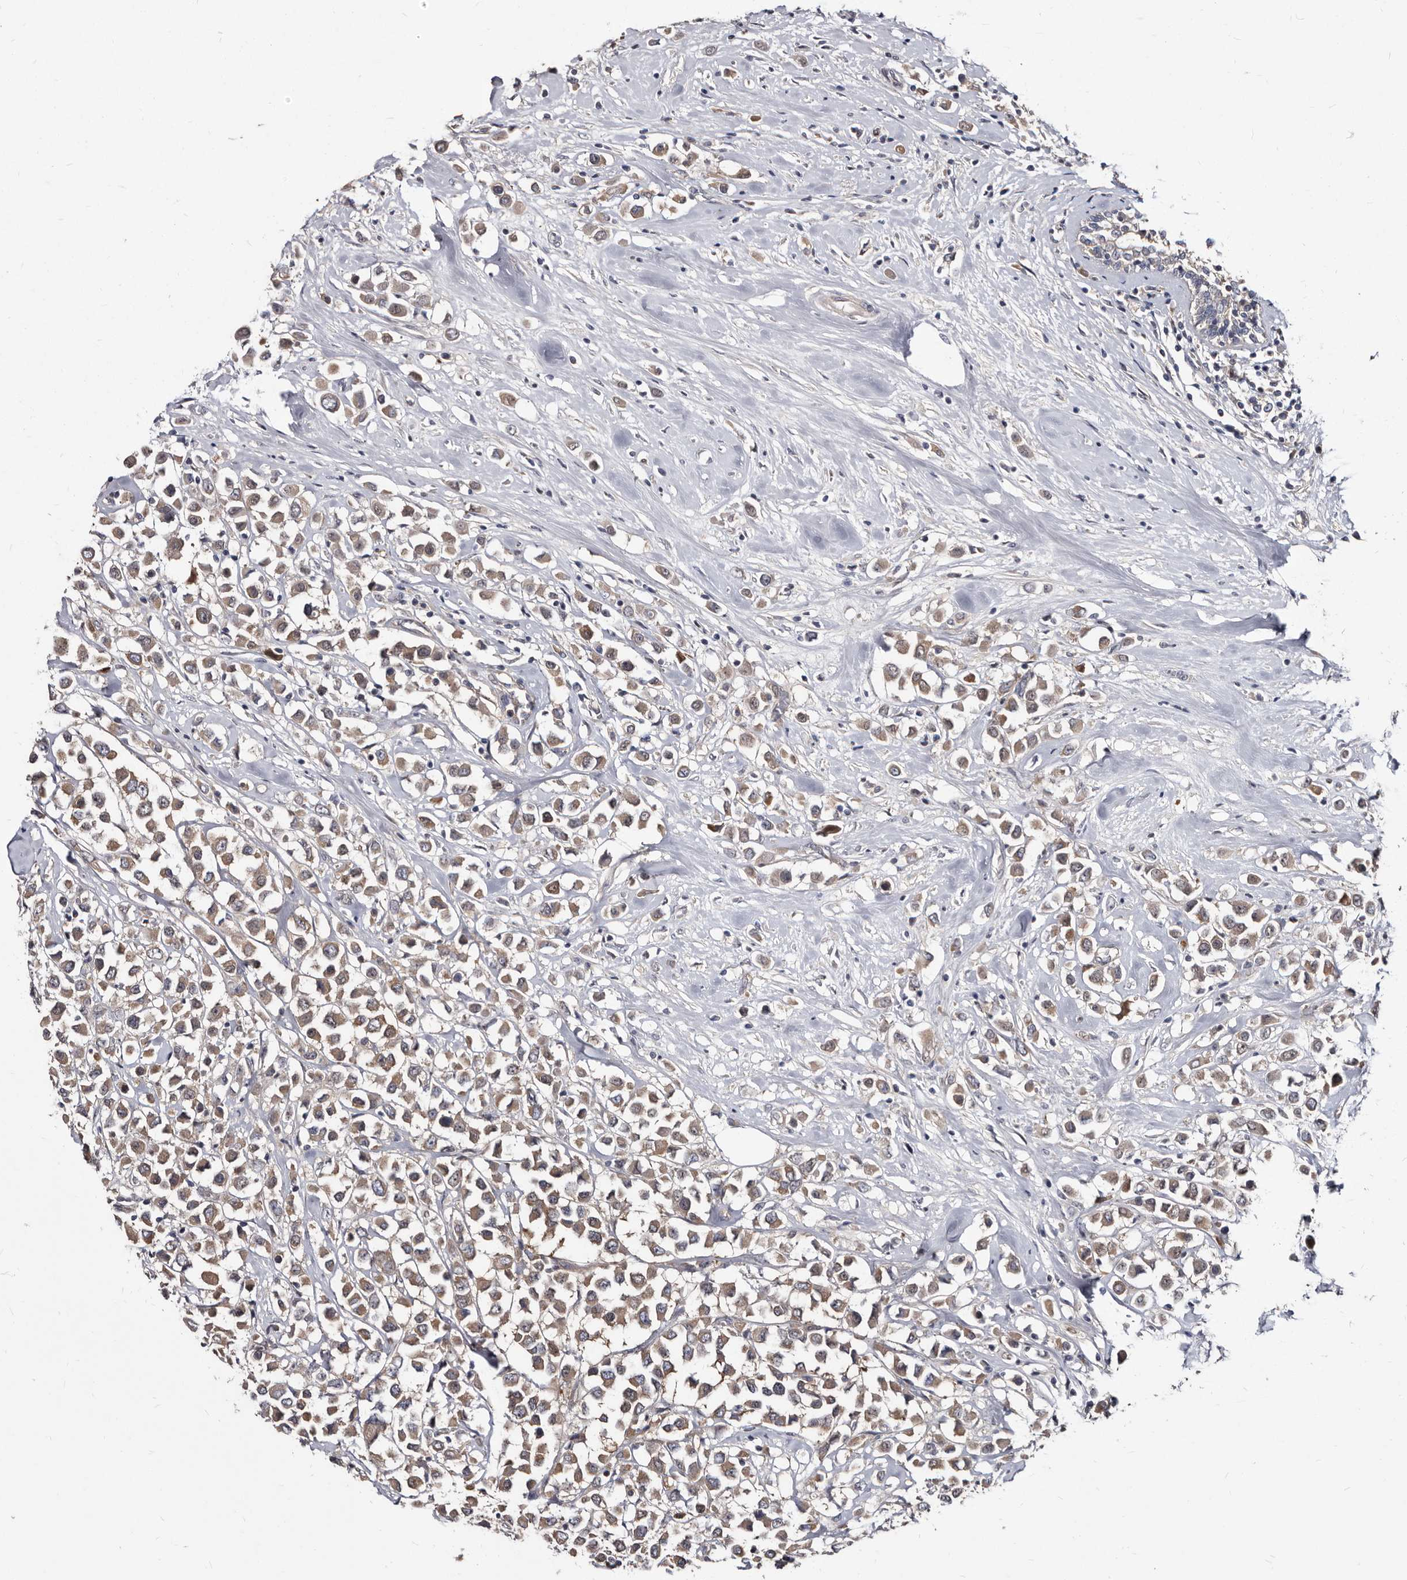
{"staining": {"intensity": "moderate", "quantity": ">75%", "location": "cytoplasmic/membranous"}, "tissue": "breast cancer", "cell_type": "Tumor cells", "image_type": "cancer", "snomed": [{"axis": "morphology", "description": "Duct carcinoma"}, {"axis": "topography", "description": "Breast"}], "caption": "Immunohistochemistry photomicrograph of human breast cancer (invasive ductal carcinoma) stained for a protein (brown), which demonstrates medium levels of moderate cytoplasmic/membranous expression in about >75% of tumor cells.", "gene": "ABCF2", "patient": {"sex": "female", "age": 61}}